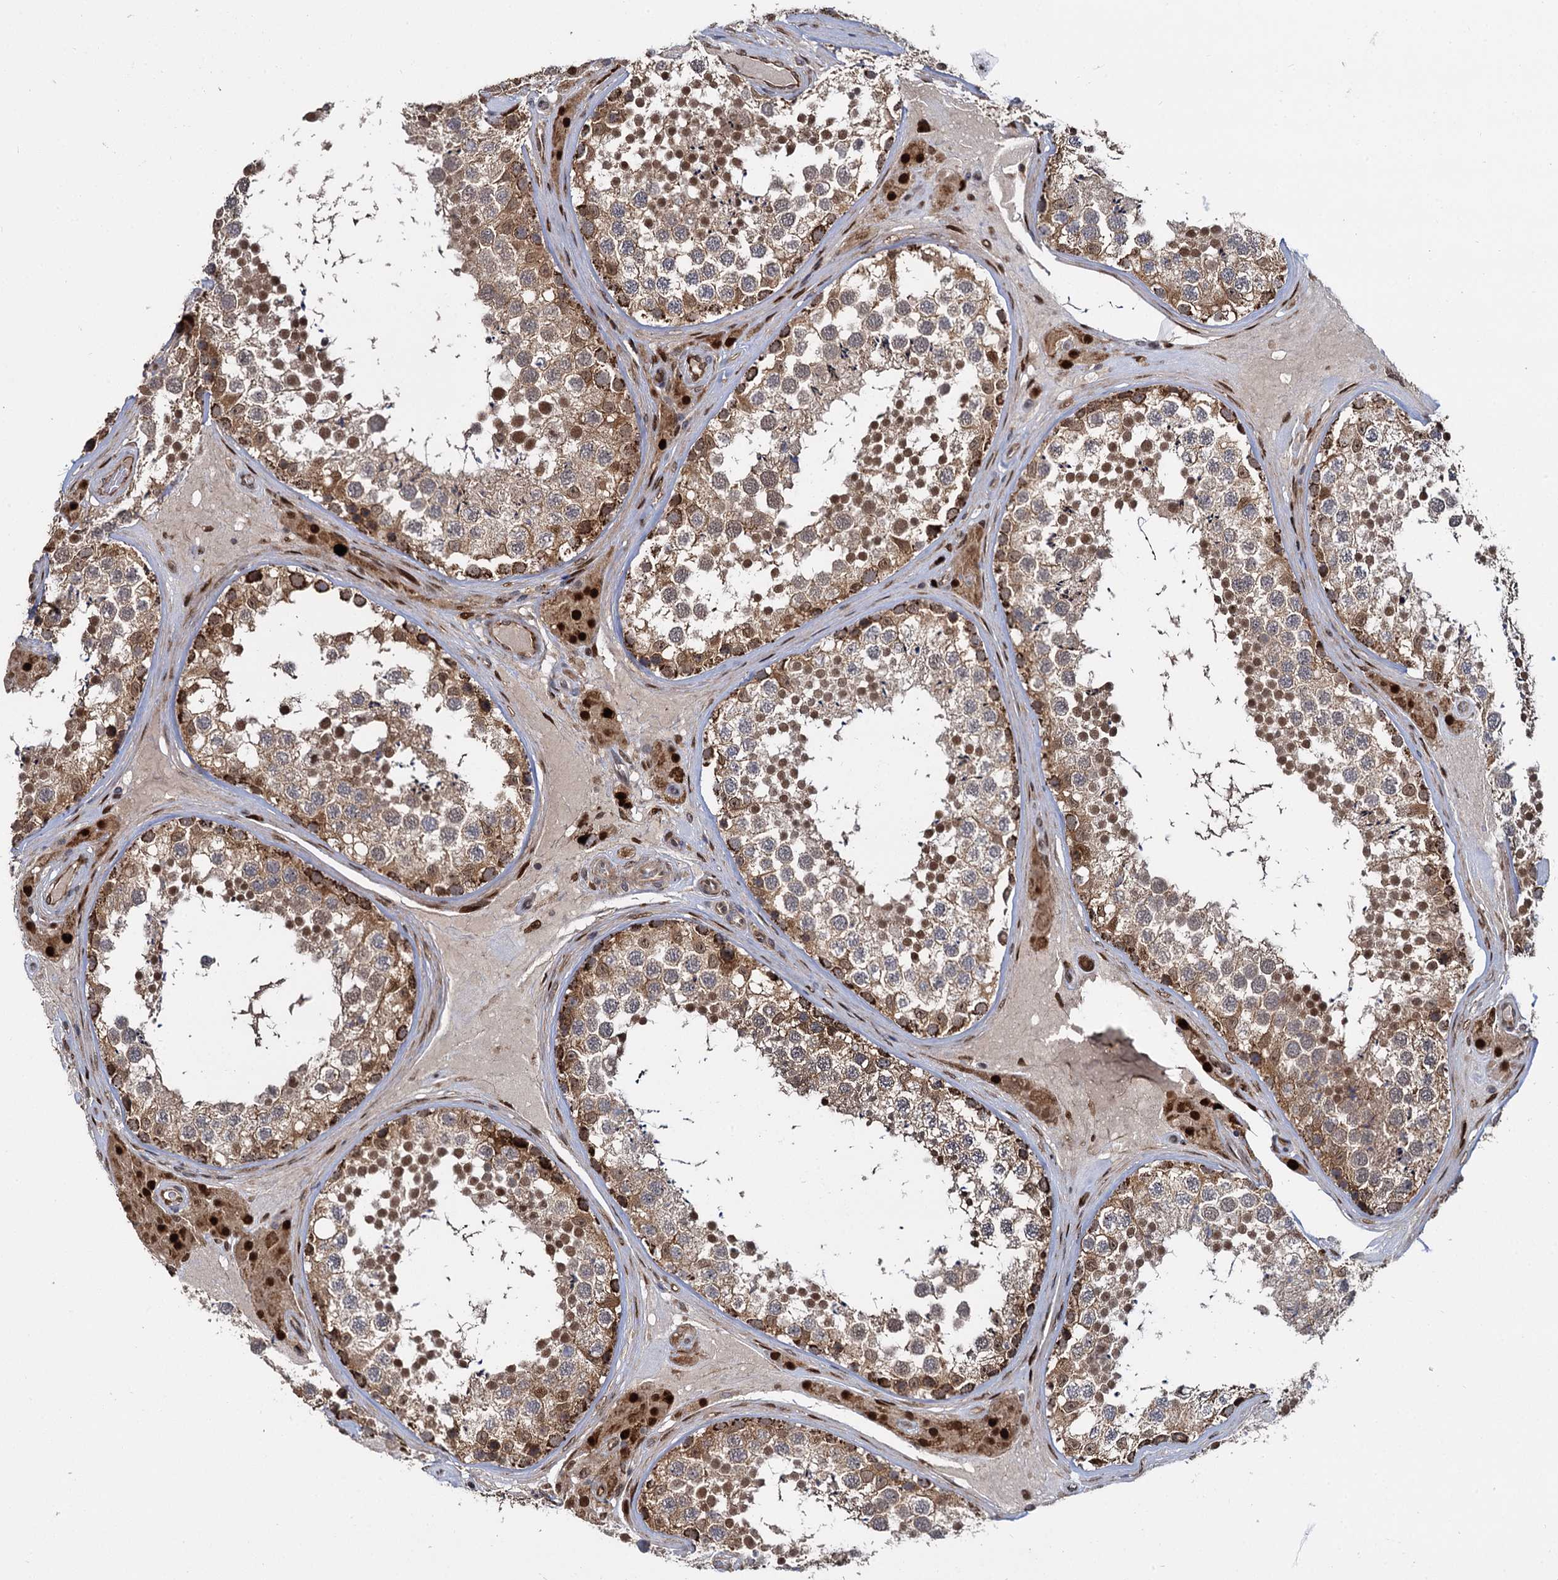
{"staining": {"intensity": "moderate", "quantity": ">75%", "location": "cytoplasmic/membranous,nuclear"}, "tissue": "testis", "cell_type": "Cells in seminiferous ducts", "image_type": "normal", "snomed": [{"axis": "morphology", "description": "Normal tissue, NOS"}, {"axis": "topography", "description": "Testis"}], "caption": "Immunohistochemistry (IHC) of normal human testis displays medium levels of moderate cytoplasmic/membranous,nuclear positivity in about >75% of cells in seminiferous ducts. (Brightfield microscopy of DAB IHC at high magnification).", "gene": "GAL3ST4", "patient": {"sex": "male", "age": 46}}